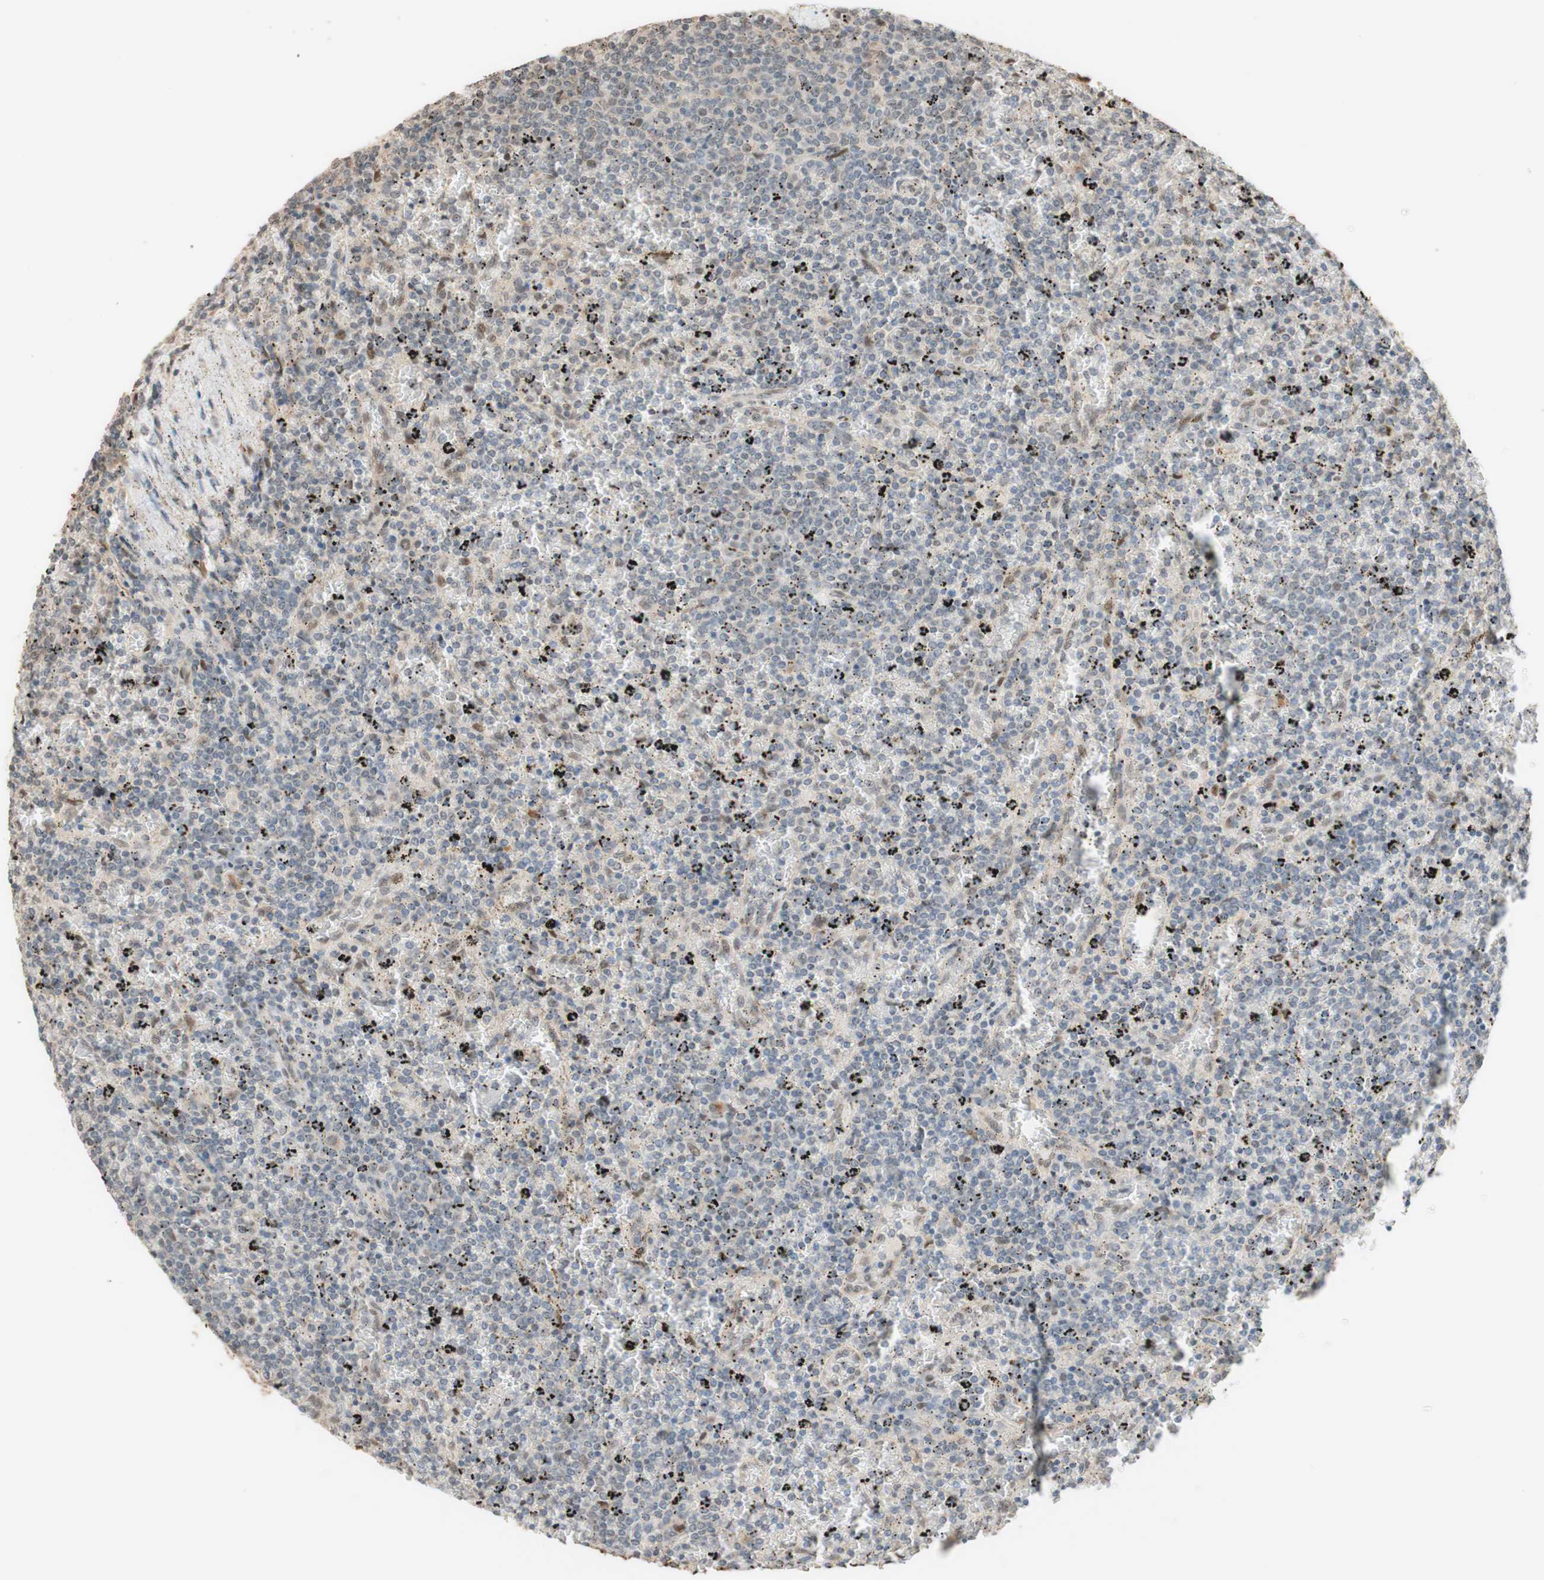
{"staining": {"intensity": "negative", "quantity": "none", "location": "none"}, "tissue": "lymphoma", "cell_type": "Tumor cells", "image_type": "cancer", "snomed": [{"axis": "morphology", "description": "Malignant lymphoma, non-Hodgkin's type, Low grade"}, {"axis": "topography", "description": "Spleen"}], "caption": "Micrograph shows no protein staining in tumor cells of lymphoma tissue. (DAB (3,3'-diaminobenzidine) immunohistochemistry (IHC) with hematoxylin counter stain).", "gene": "CCNC", "patient": {"sex": "female", "age": 77}}